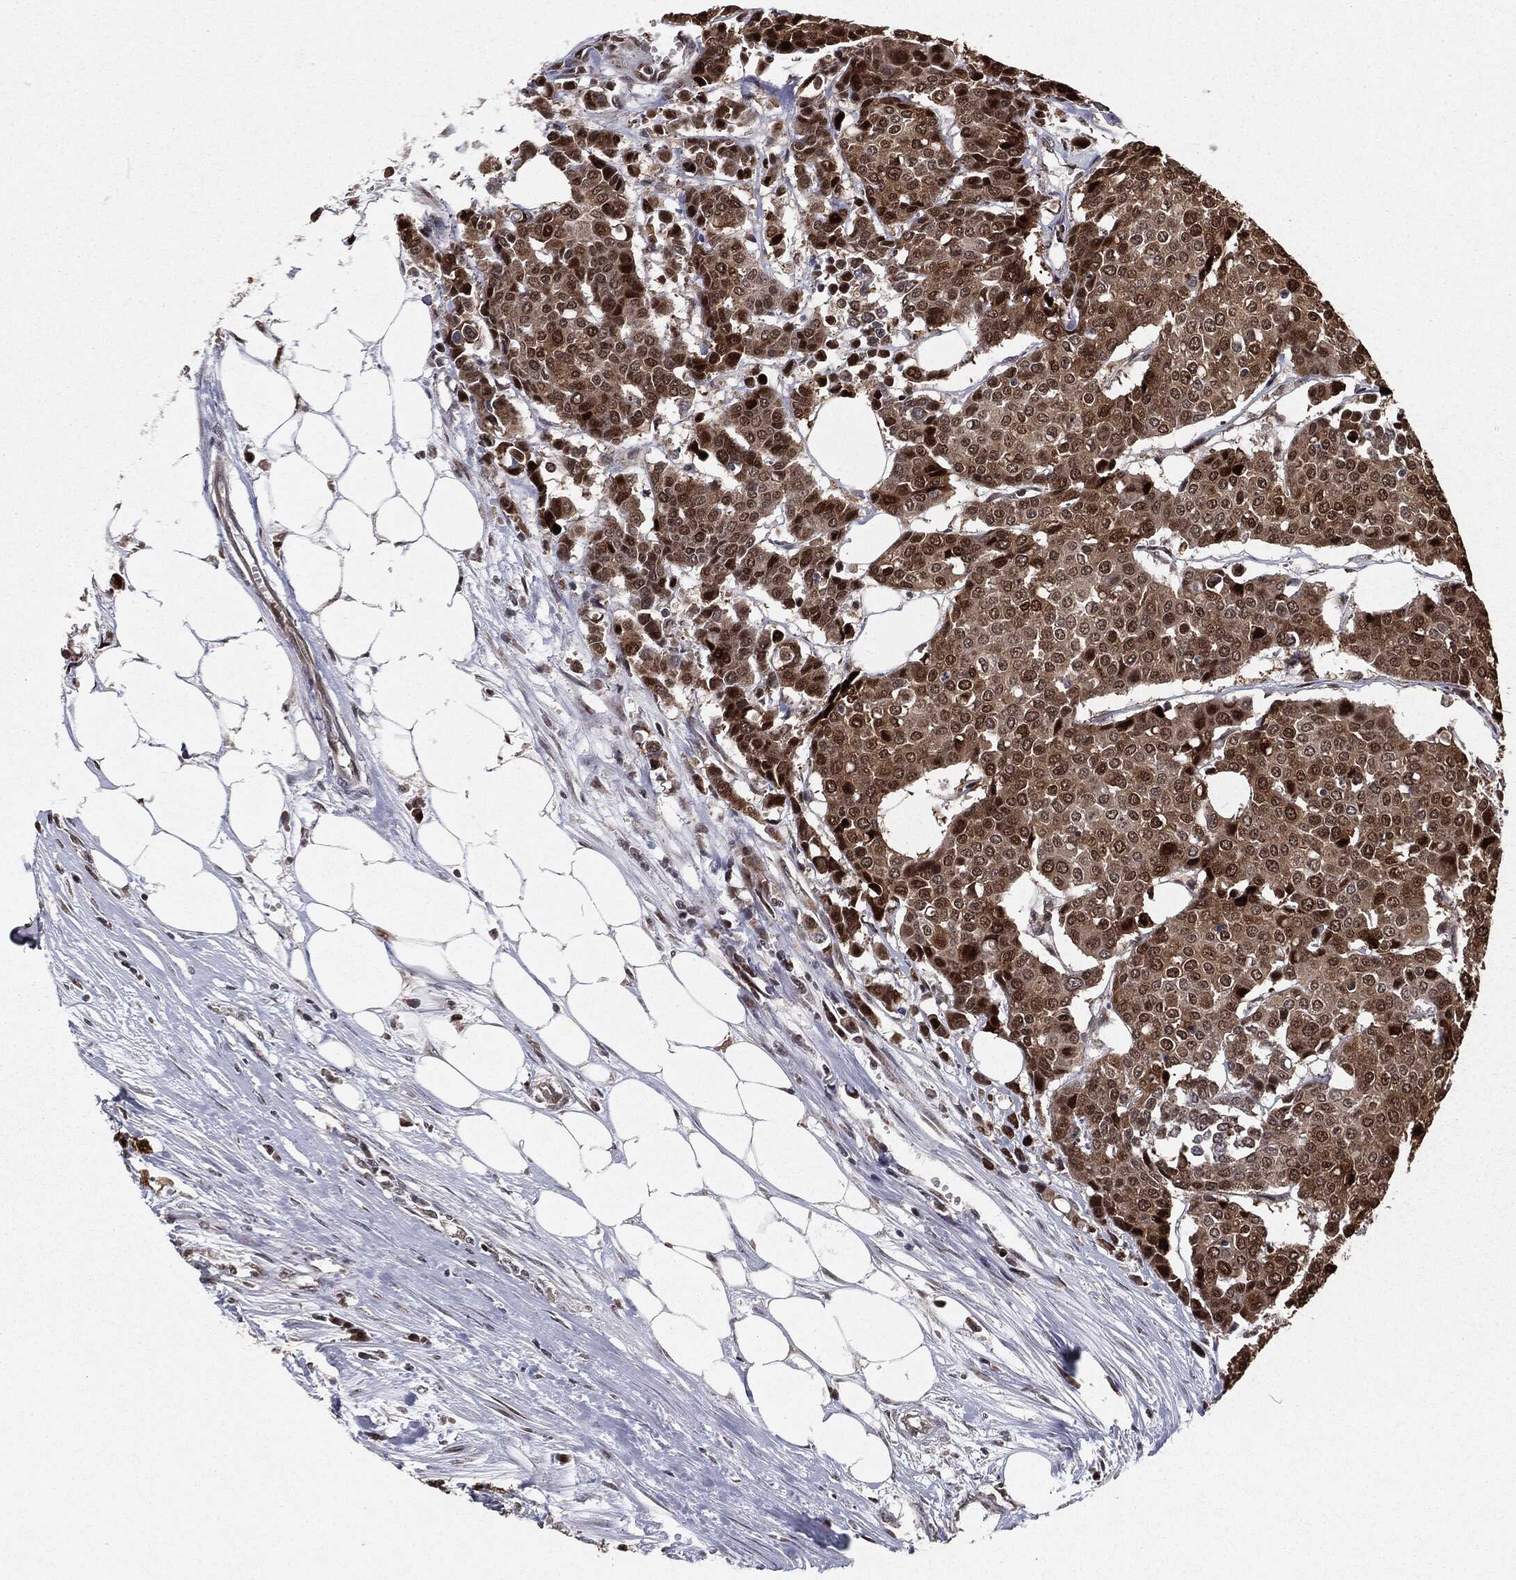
{"staining": {"intensity": "strong", "quantity": "25%-75%", "location": "cytoplasmic/membranous,nuclear"}, "tissue": "carcinoid", "cell_type": "Tumor cells", "image_type": "cancer", "snomed": [{"axis": "morphology", "description": "Carcinoid, malignant, NOS"}, {"axis": "topography", "description": "Colon"}], "caption": "Malignant carcinoid stained with a protein marker shows strong staining in tumor cells.", "gene": "CHCHD2", "patient": {"sex": "male", "age": 81}}